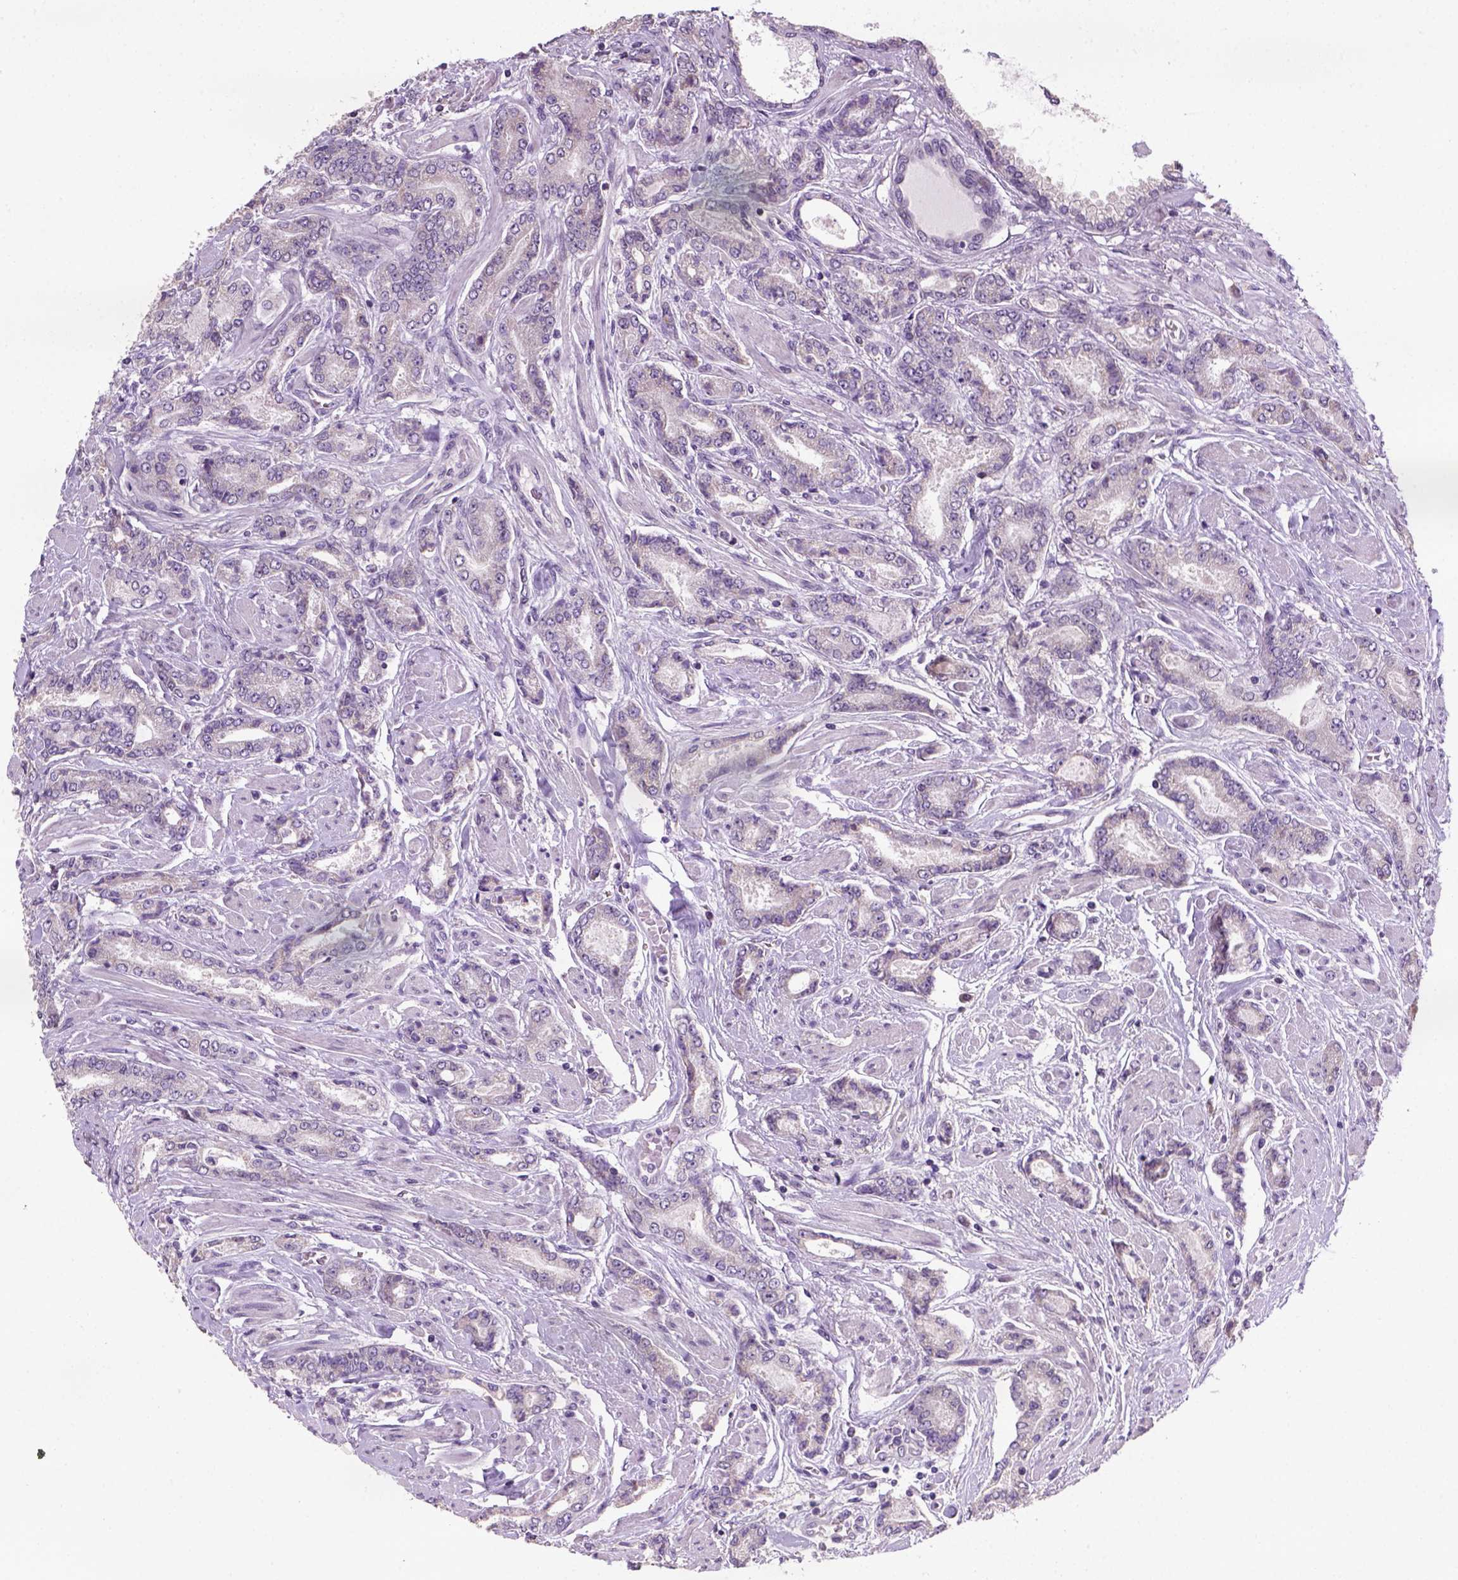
{"staining": {"intensity": "negative", "quantity": "none", "location": "none"}, "tissue": "prostate cancer", "cell_type": "Tumor cells", "image_type": "cancer", "snomed": [{"axis": "morphology", "description": "Adenocarcinoma, NOS"}, {"axis": "topography", "description": "Prostate"}], "caption": "IHC of adenocarcinoma (prostate) displays no staining in tumor cells. (Stains: DAB immunohistochemistry with hematoxylin counter stain, Microscopy: brightfield microscopy at high magnification).", "gene": "DDX50", "patient": {"sex": "male", "age": 64}}